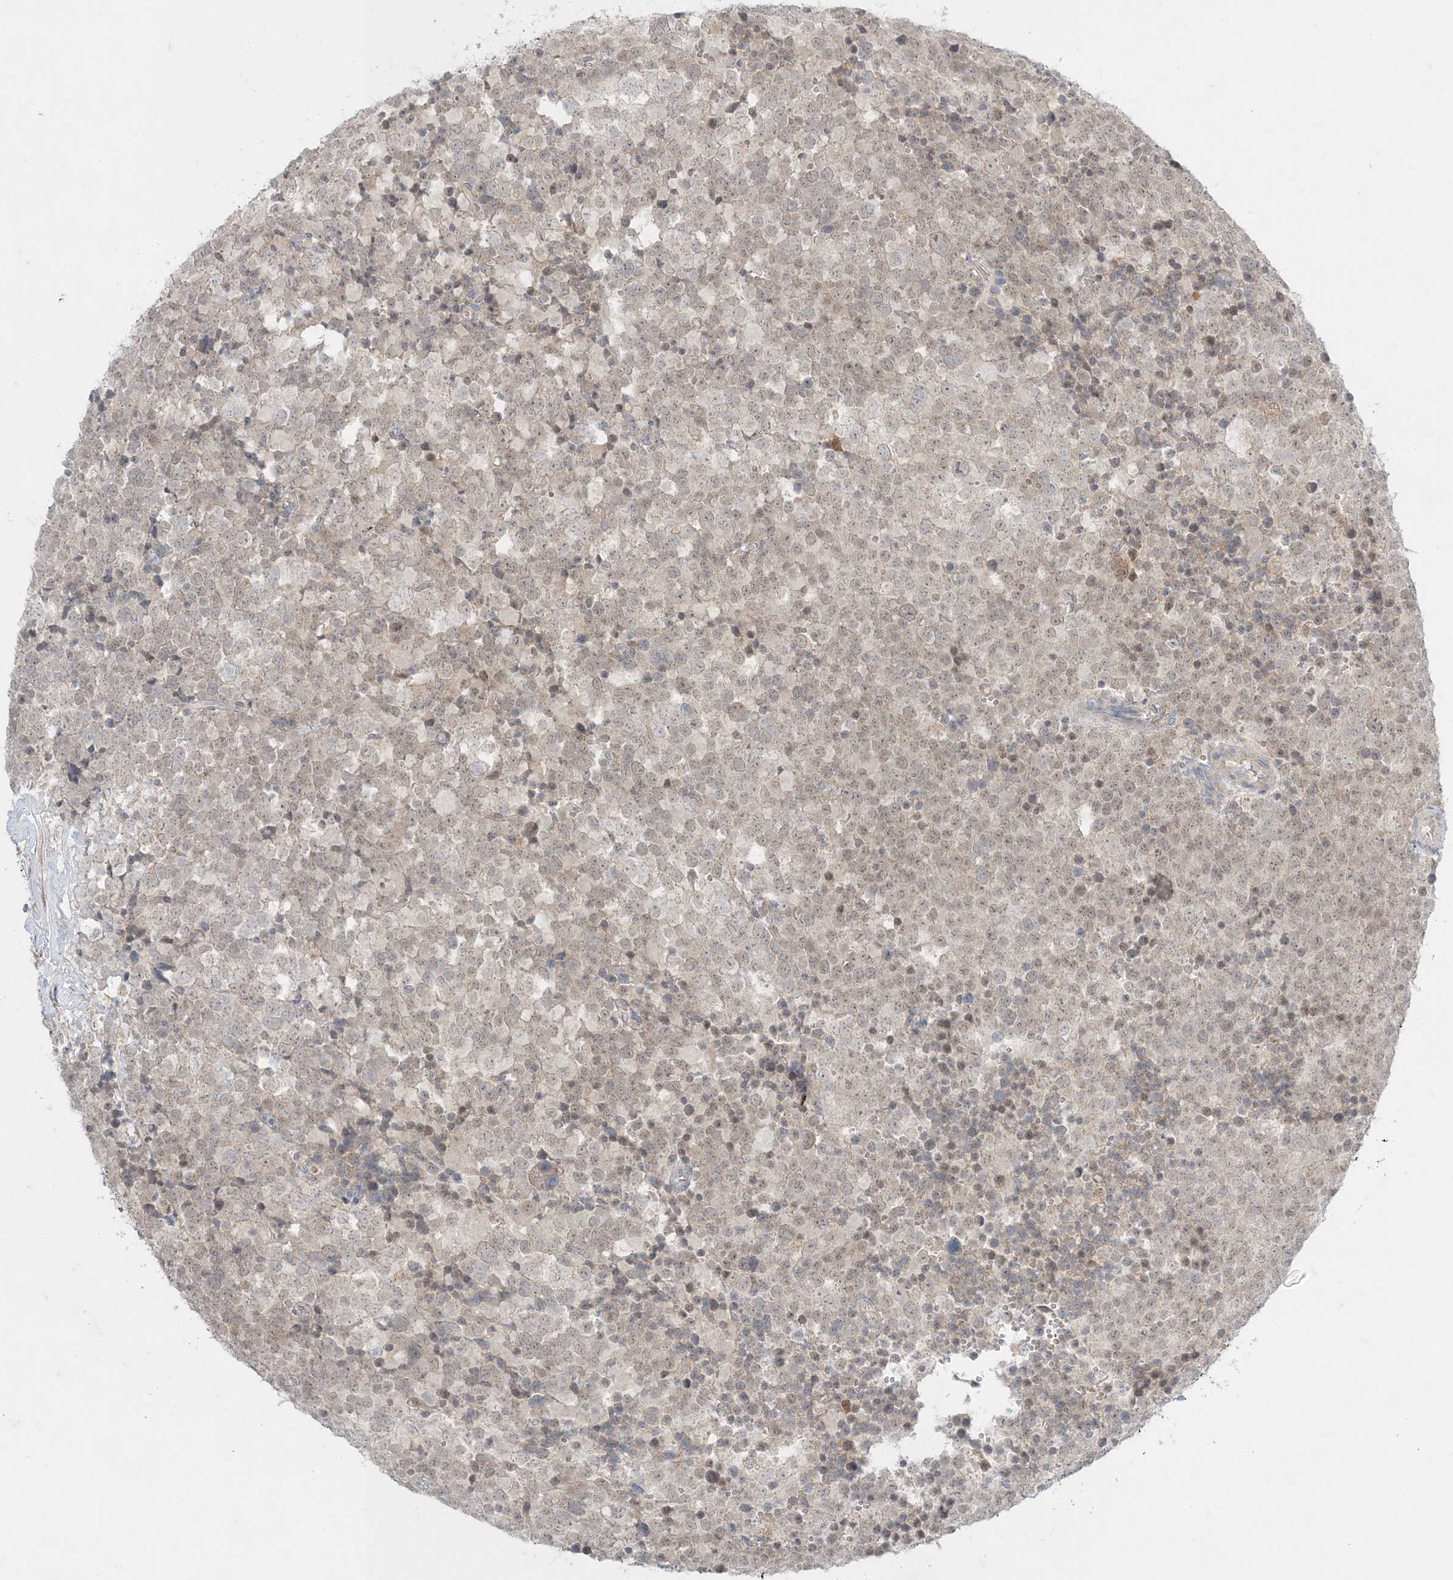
{"staining": {"intensity": "negative", "quantity": "none", "location": "none"}, "tissue": "testis cancer", "cell_type": "Tumor cells", "image_type": "cancer", "snomed": [{"axis": "morphology", "description": "Seminoma, NOS"}, {"axis": "topography", "description": "Testis"}], "caption": "Immunohistochemical staining of human testis seminoma exhibits no significant positivity in tumor cells.", "gene": "ODC1", "patient": {"sex": "male", "age": 71}}